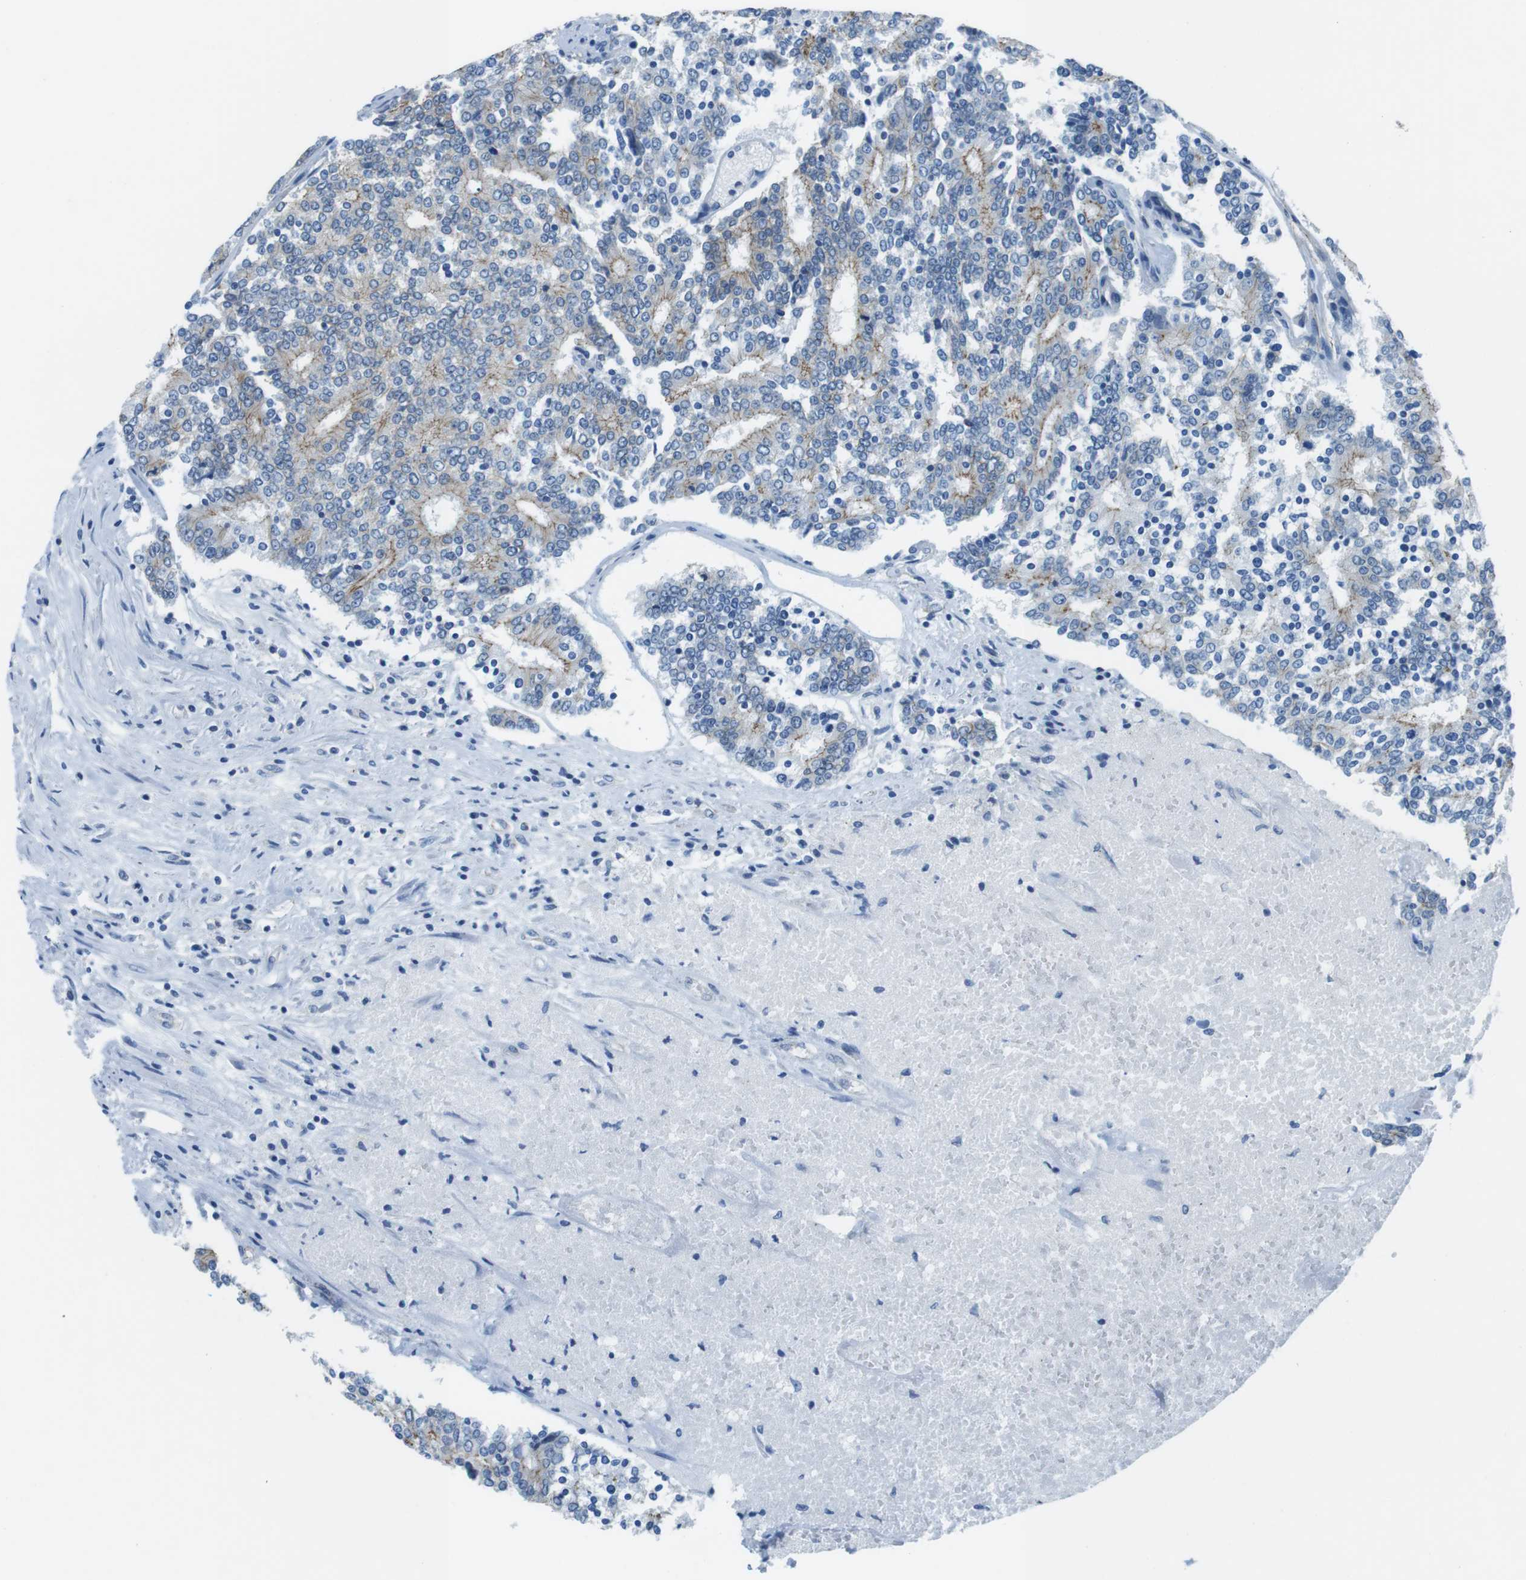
{"staining": {"intensity": "moderate", "quantity": "25%-75%", "location": "cytoplasmic/membranous"}, "tissue": "prostate cancer", "cell_type": "Tumor cells", "image_type": "cancer", "snomed": [{"axis": "morphology", "description": "Normal tissue, NOS"}, {"axis": "morphology", "description": "Adenocarcinoma, High grade"}, {"axis": "topography", "description": "Prostate"}, {"axis": "topography", "description": "Seminal veicle"}], "caption": "Prostate cancer (high-grade adenocarcinoma) tissue exhibits moderate cytoplasmic/membranous positivity in about 25%-75% of tumor cells, visualized by immunohistochemistry. The staining was performed using DAB (3,3'-diaminobenzidine) to visualize the protein expression in brown, while the nuclei were stained in blue with hematoxylin (Magnification: 20x).", "gene": "SLC6A6", "patient": {"sex": "male", "age": 55}}